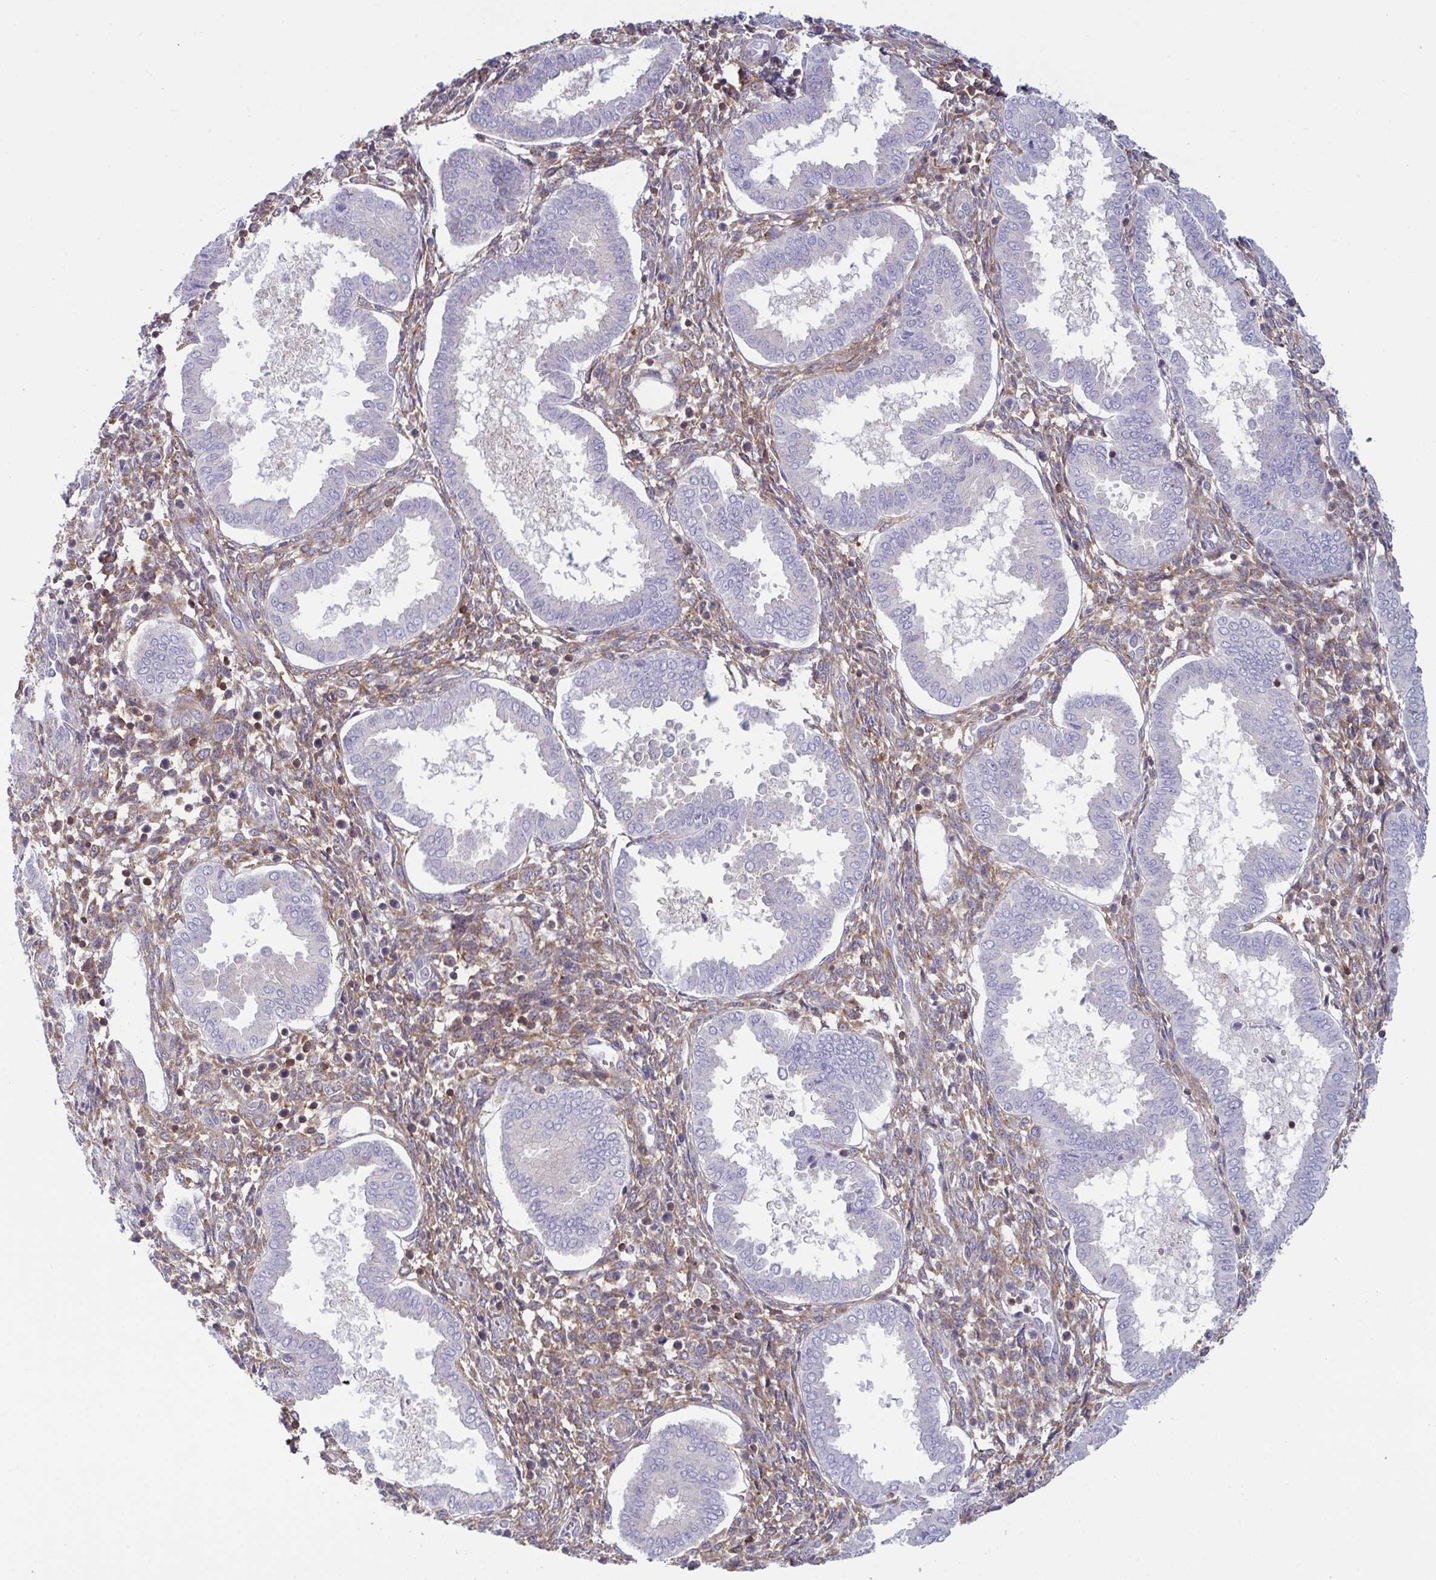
{"staining": {"intensity": "moderate", "quantity": "25%-75%", "location": "cytoplasmic/membranous"}, "tissue": "endometrium", "cell_type": "Cells in endometrial stroma", "image_type": "normal", "snomed": [{"axis": "morphology", "description": "Normal tissue, NOS"}, {"axis": "topography", "description": "Endometrium"}], "caption": "IHC staining of normal endometrium, which demonstrates medium levels of moderate cytoplasmic/membranous expression in approximately 25%-75% of cells in endometrial stroma indicating moderate cytoplasmic/membranous protein staining. The staining was performed using DAB (brown) for protein detection and nuclei were counterstained in hematoxylin (blue).", "gene": "TSC22D3", "patient": {"sex": "female", "age": 24}}